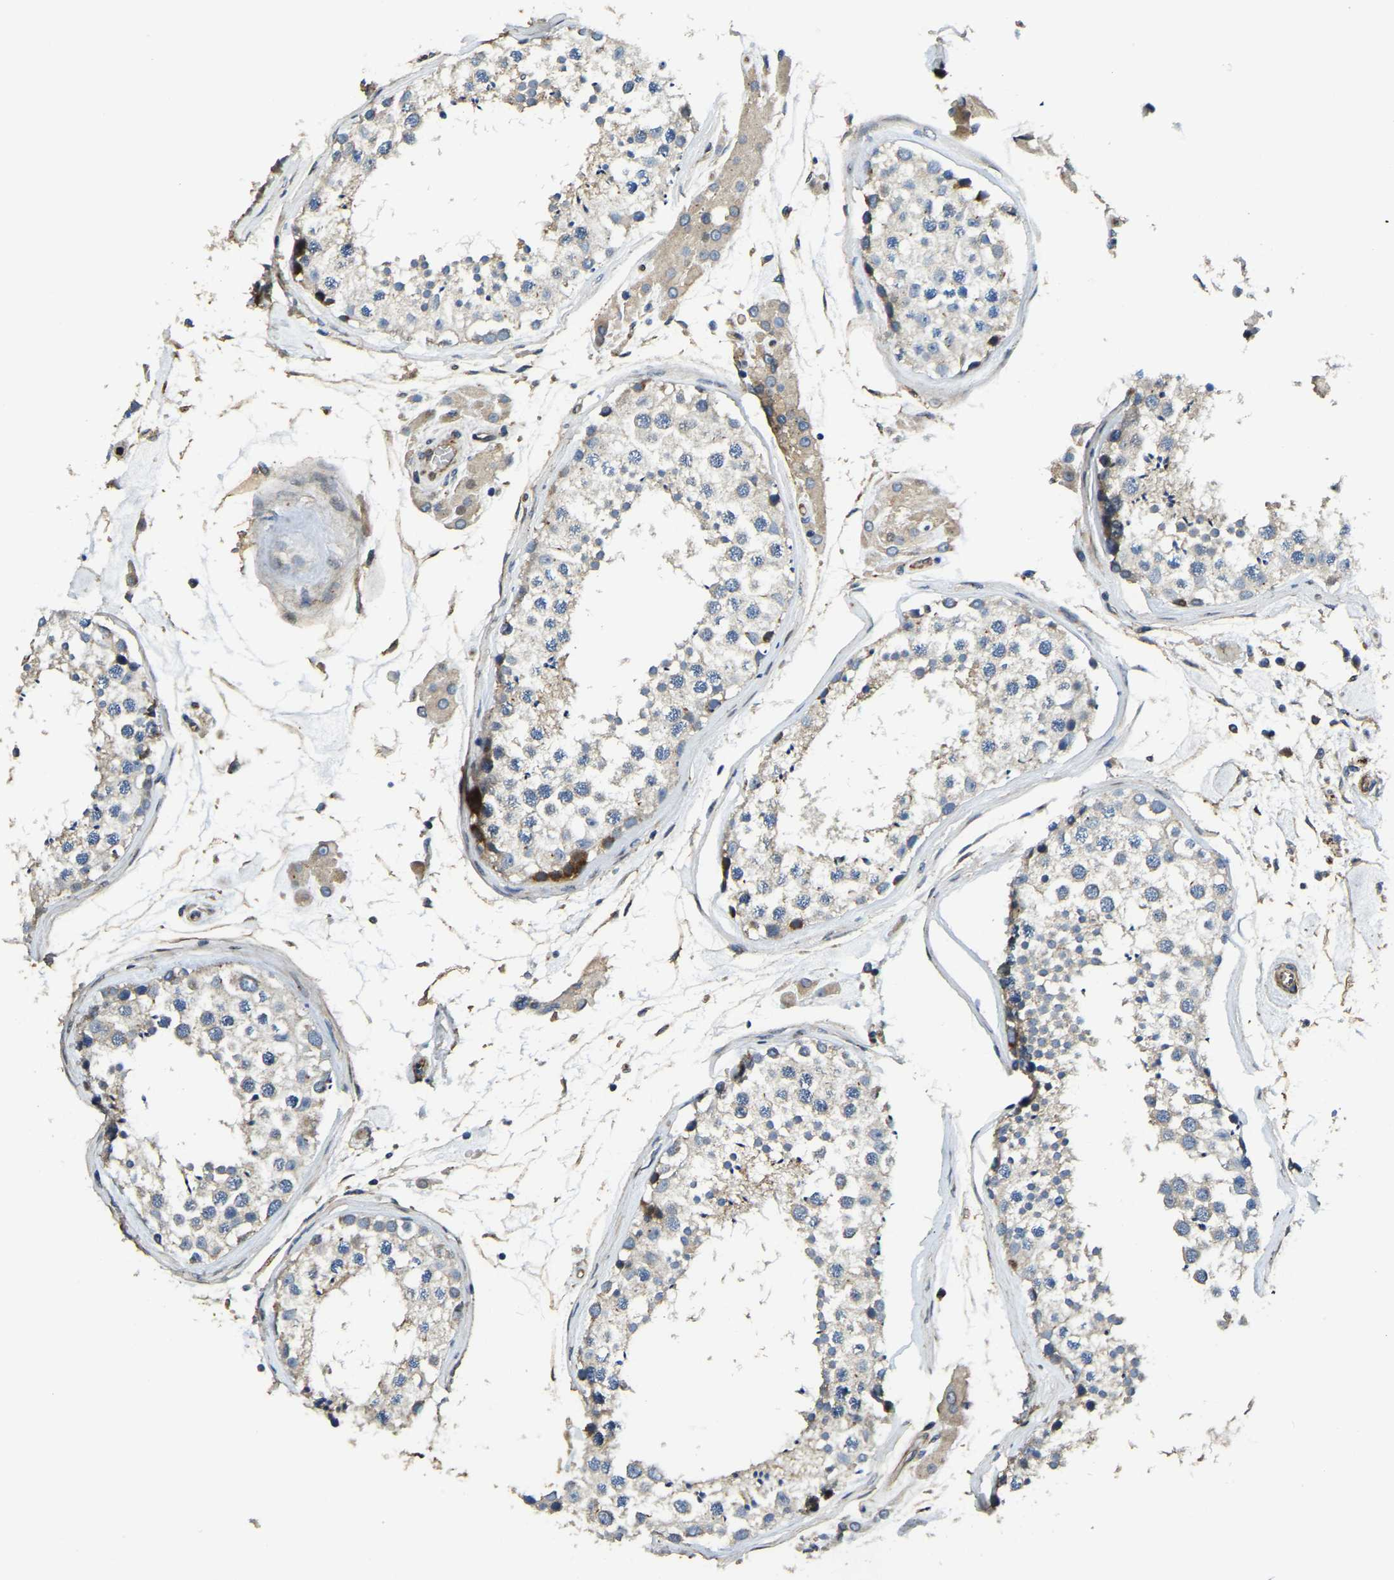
{"staining": {"intensity": "moderate", "quantity": "<25%", "location": "cytoplasmic/membranous"}, "tissue": "testis", "cell_type": "Cells in seminiferous ducts", "image_type": "normal", "snomed": [{"axis": "morphology", "description": "Normal tissue, NOS"}, {"axis": "topography", "description": "Testis"}], "caption": "Protein staining of normal testis reveals moderate cytoplasmic/membranous positivity in approximately <25% of cells in seminiferous ducts. The staining was performed using DAB (3,3'-diaminobenzidine) to visualize the protein expression in brown, while the nuclei were stained in blue with hematoxylin (Magnification: 20x).", "gene": "RNF39", "patient": {"sex": "male", "age": 46}}